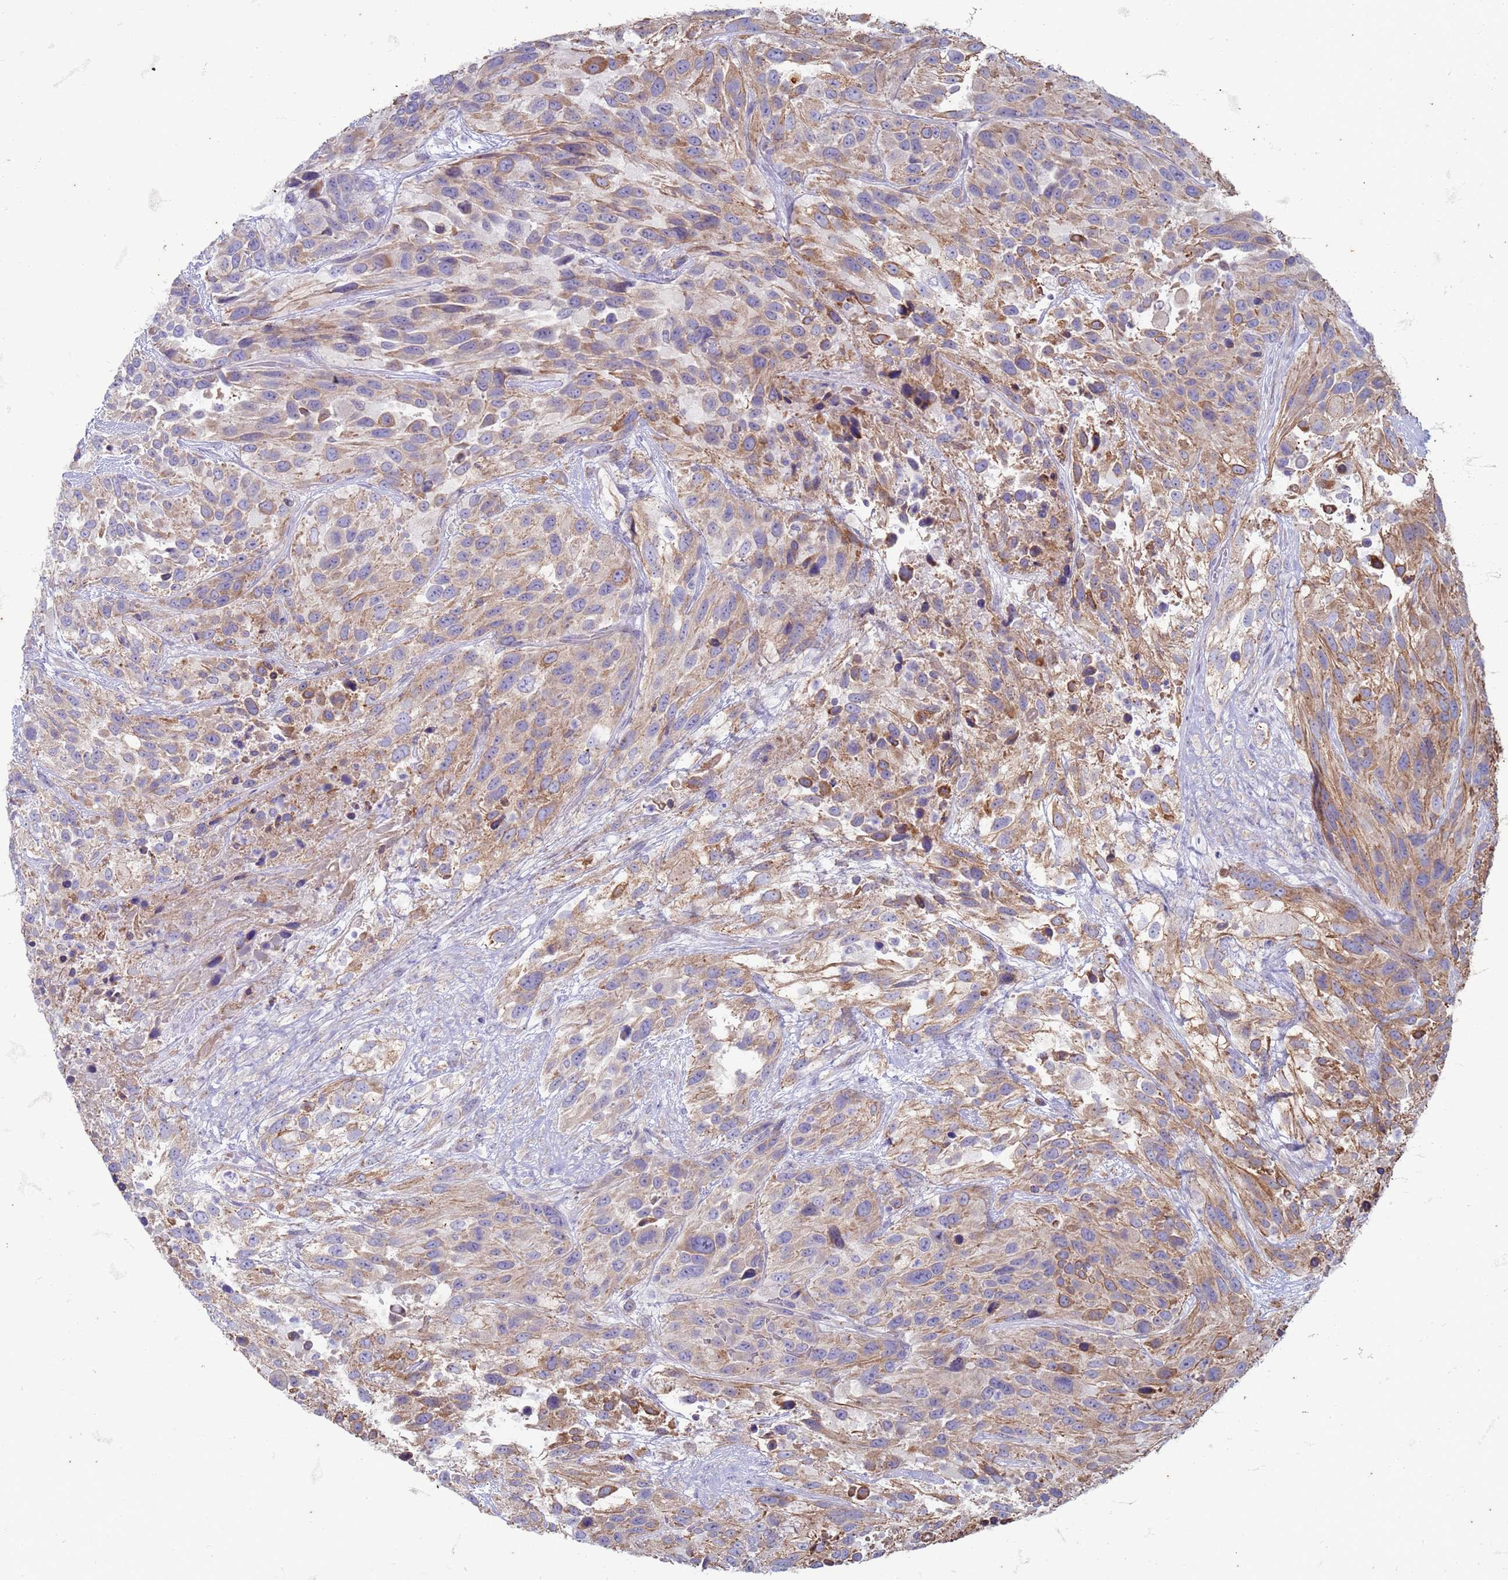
{"staining": {"intensity": "moderate", "quantity": "25%-75%", "location": "cytoplasmic/membranous"}, "tissue": "urothelial cancer", "cell_type": "Tumor cells", "image_type": "cancer", "snomed": [{"axis": "morphology", "description": "Urothelial carcinoma, High grade"}, {"axis": "topography", "description": "Urinary bladder"}], "caption": "Immunohistochemistry (DAB) staining of human urothelial cancer reveals moderate cytoplasmic/membranous protein staining in about 25%-75% of tumor cells. The staining was performed using DAB to visualize the protein expression in brown, while the nuclei were stained in blue with hematoxylin (Magnification: 20x).", "gene": "SUCO", "patient": {"sex": "female", "age": 70}}